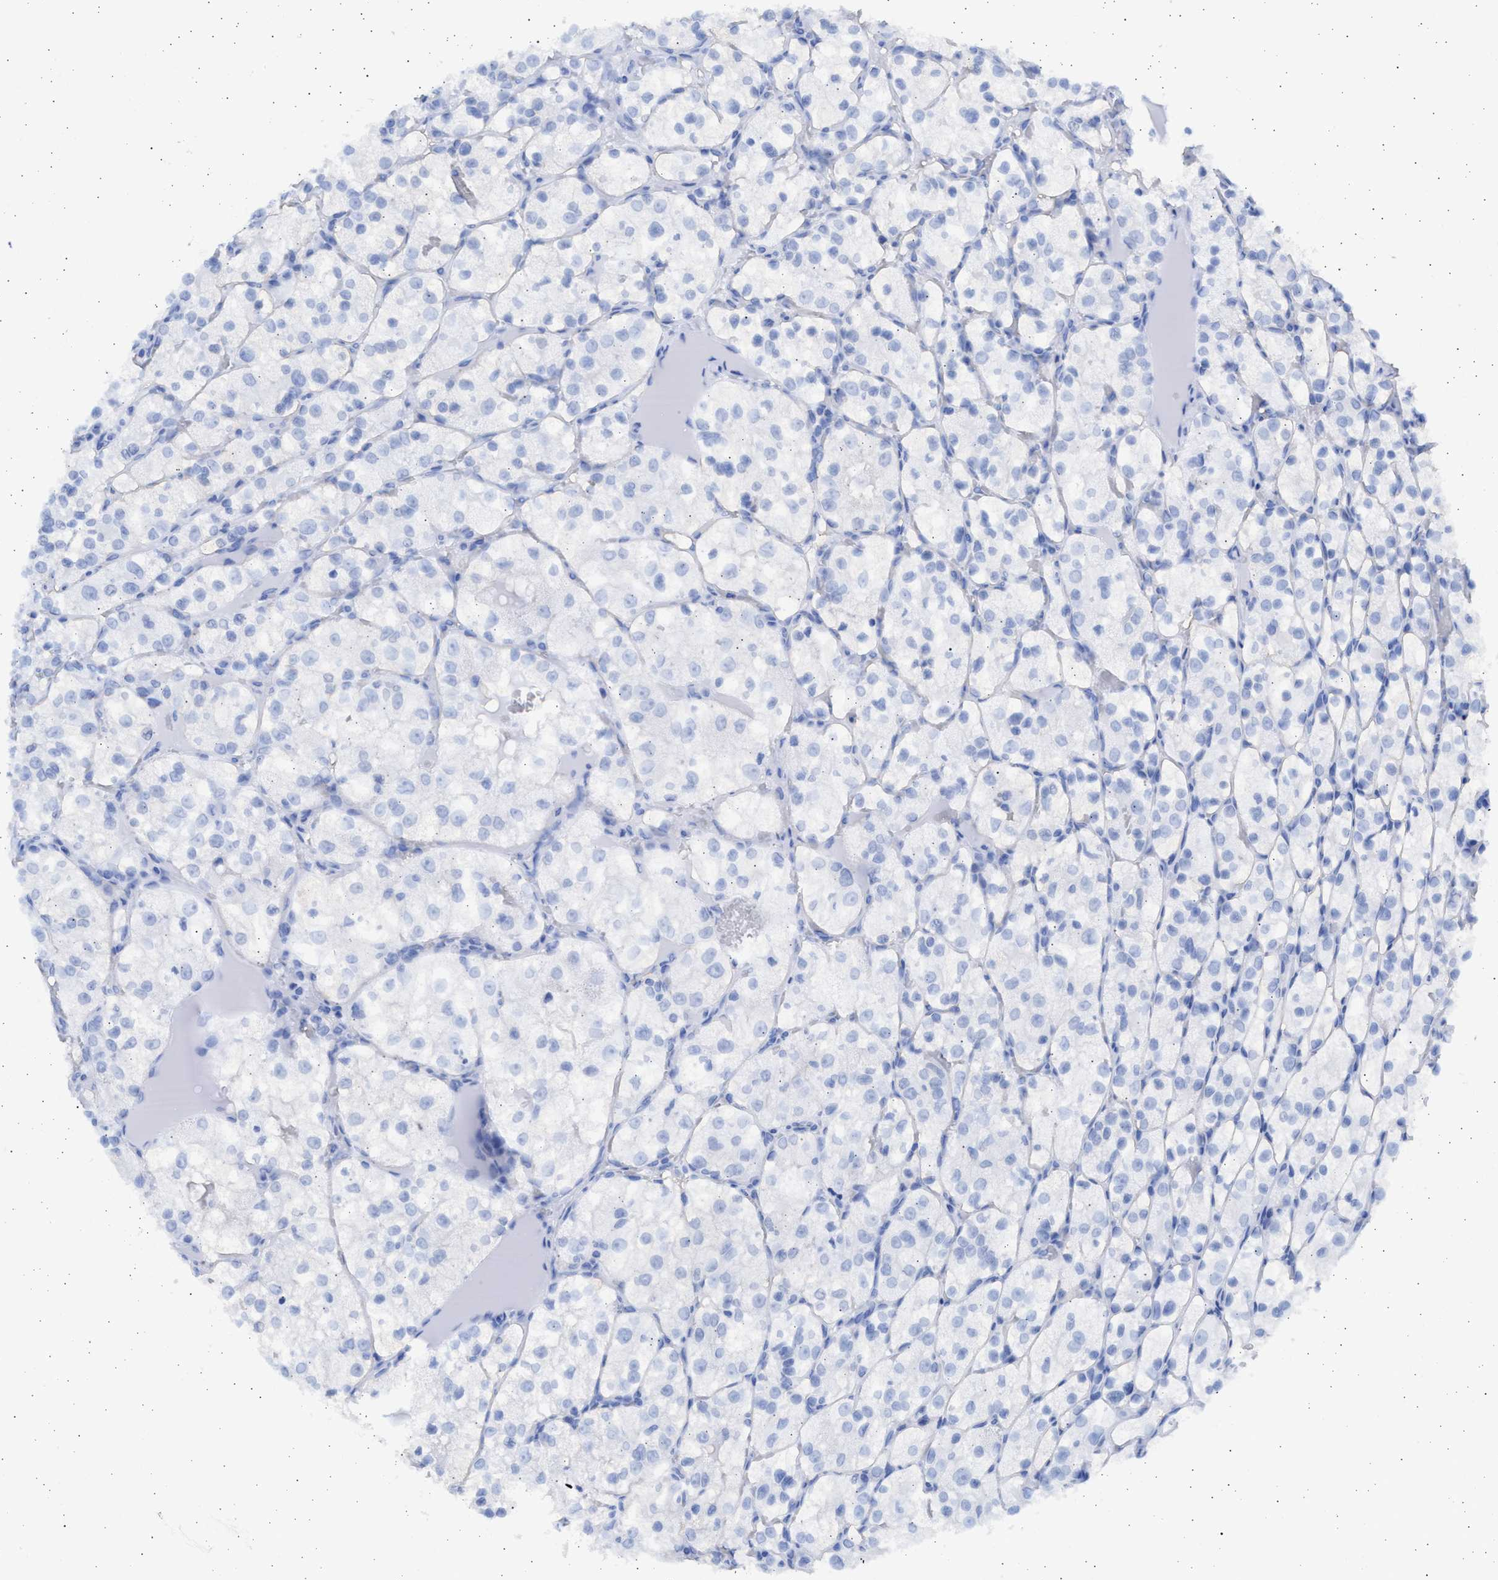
{"staining": {"intensity": "negative", "quantity": "none", "location": "none"}, "tissue": "renal cancer", "cell_type": "Tumor cells", "image_type": "cancer", "snomed": [{"axis": "morphology", "description": "Adenocarcinoma, NOS"}, {"axis": "topography", "description": "Kidney"}], "caption": "This histopathology image is of renal cancer stained with immunohistochemistry to label a protein in brown with the nuclei are counter-stained blue. There is no staining in tumor cells.", "gene": "ALDOC", "patient": {"sex": "female", "age": 69}}